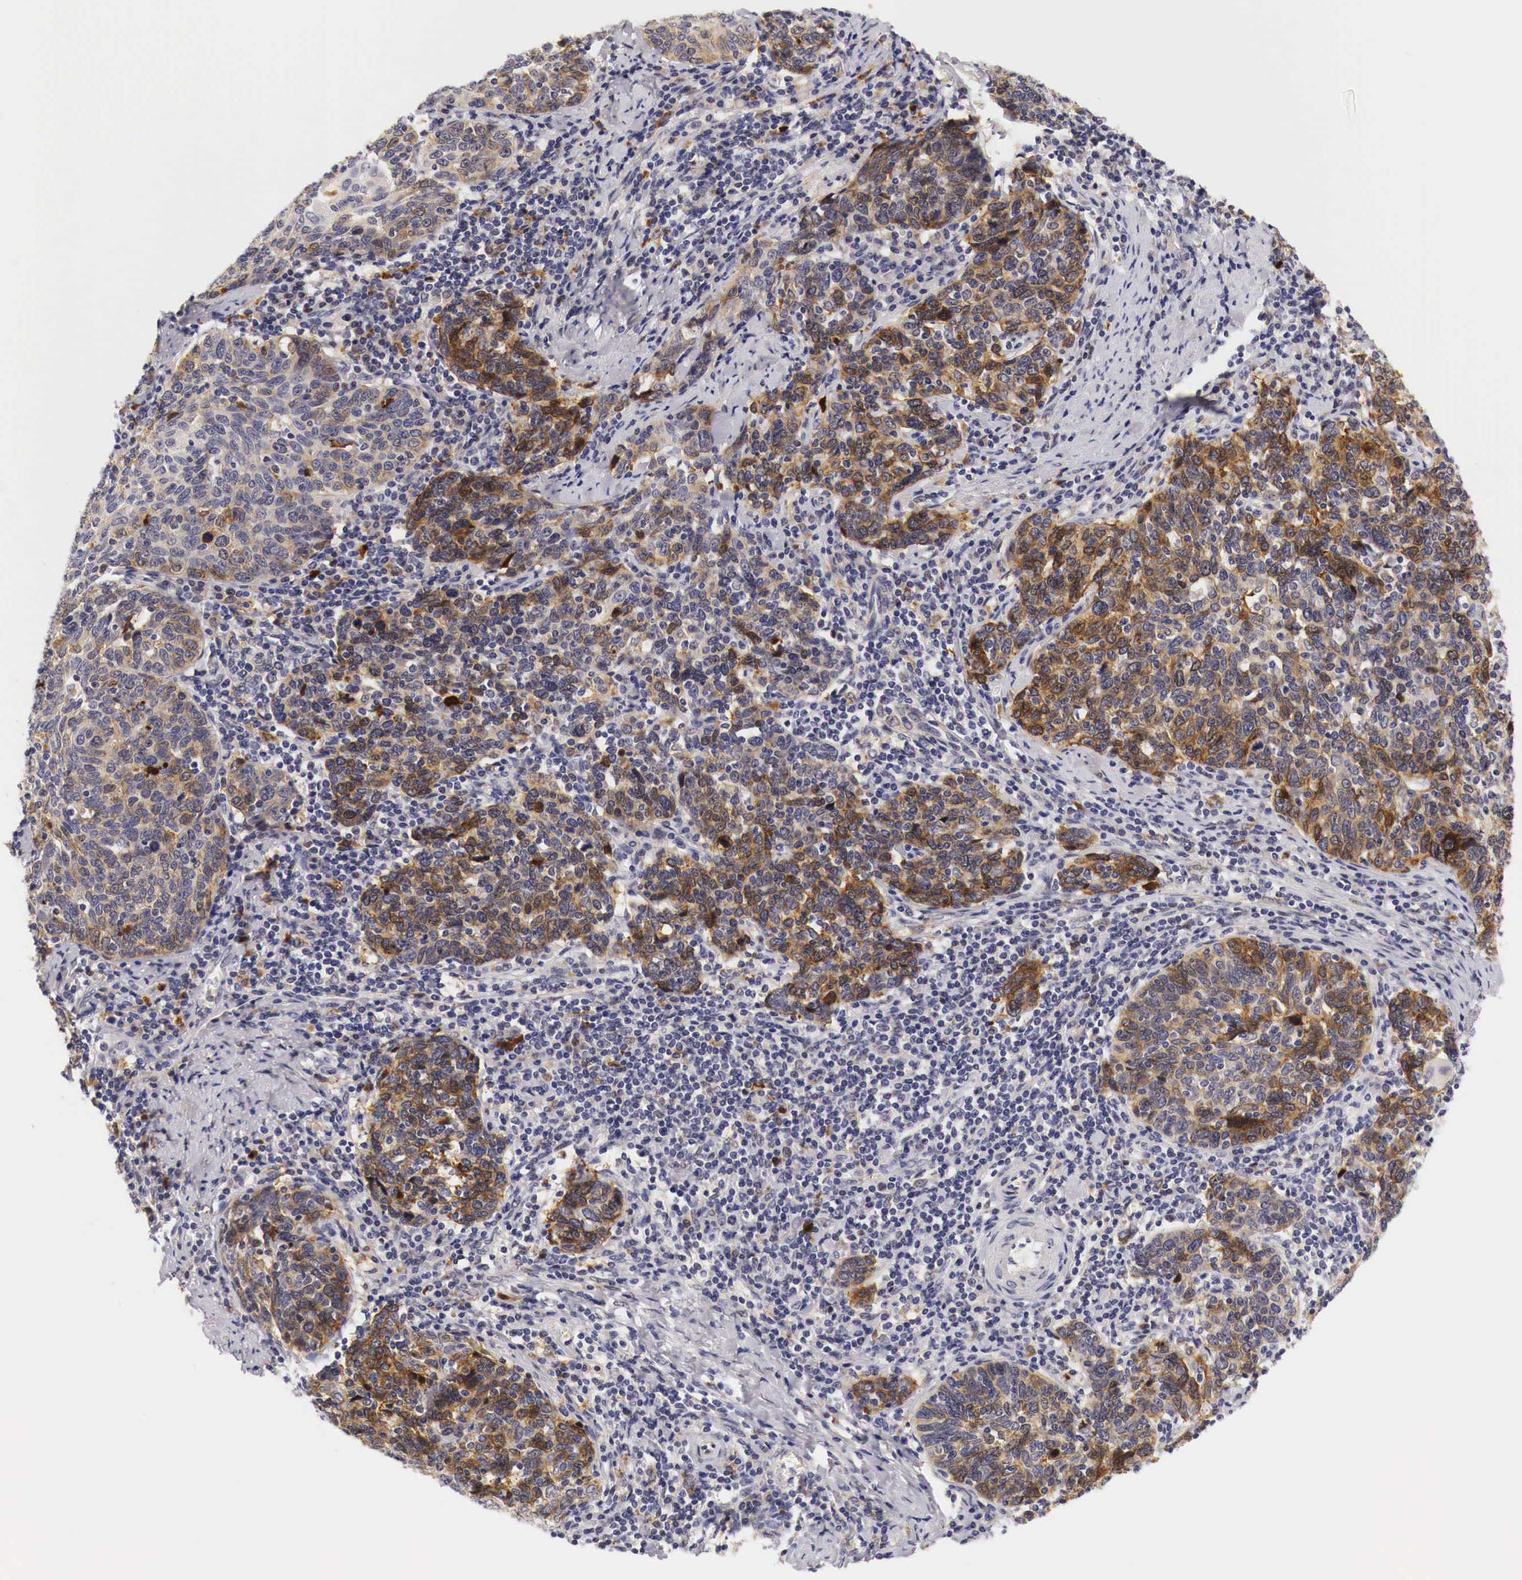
{"staining": {"intensity": "weak", "quantity": "25%-75%", "location": "cytoplasmic/membranous"}, "tissue": "cervical cancer", "cell_type": "Tumor cells", "image_type": "cancer", "snomed": [{"axis": "morphology", "description": "Squamous cell carcinoma, NOS"}, {"axis": "topography", "description": "Cervix"}], "caption": "Brown immunohistochemical staining in cervical squamous cell carcinoma displays weak cytoplasmic/membranous expression in about 25%-75% of tumor cells.", "gene": "CASP3", "patient": {"sex": "female", "age": 41}}